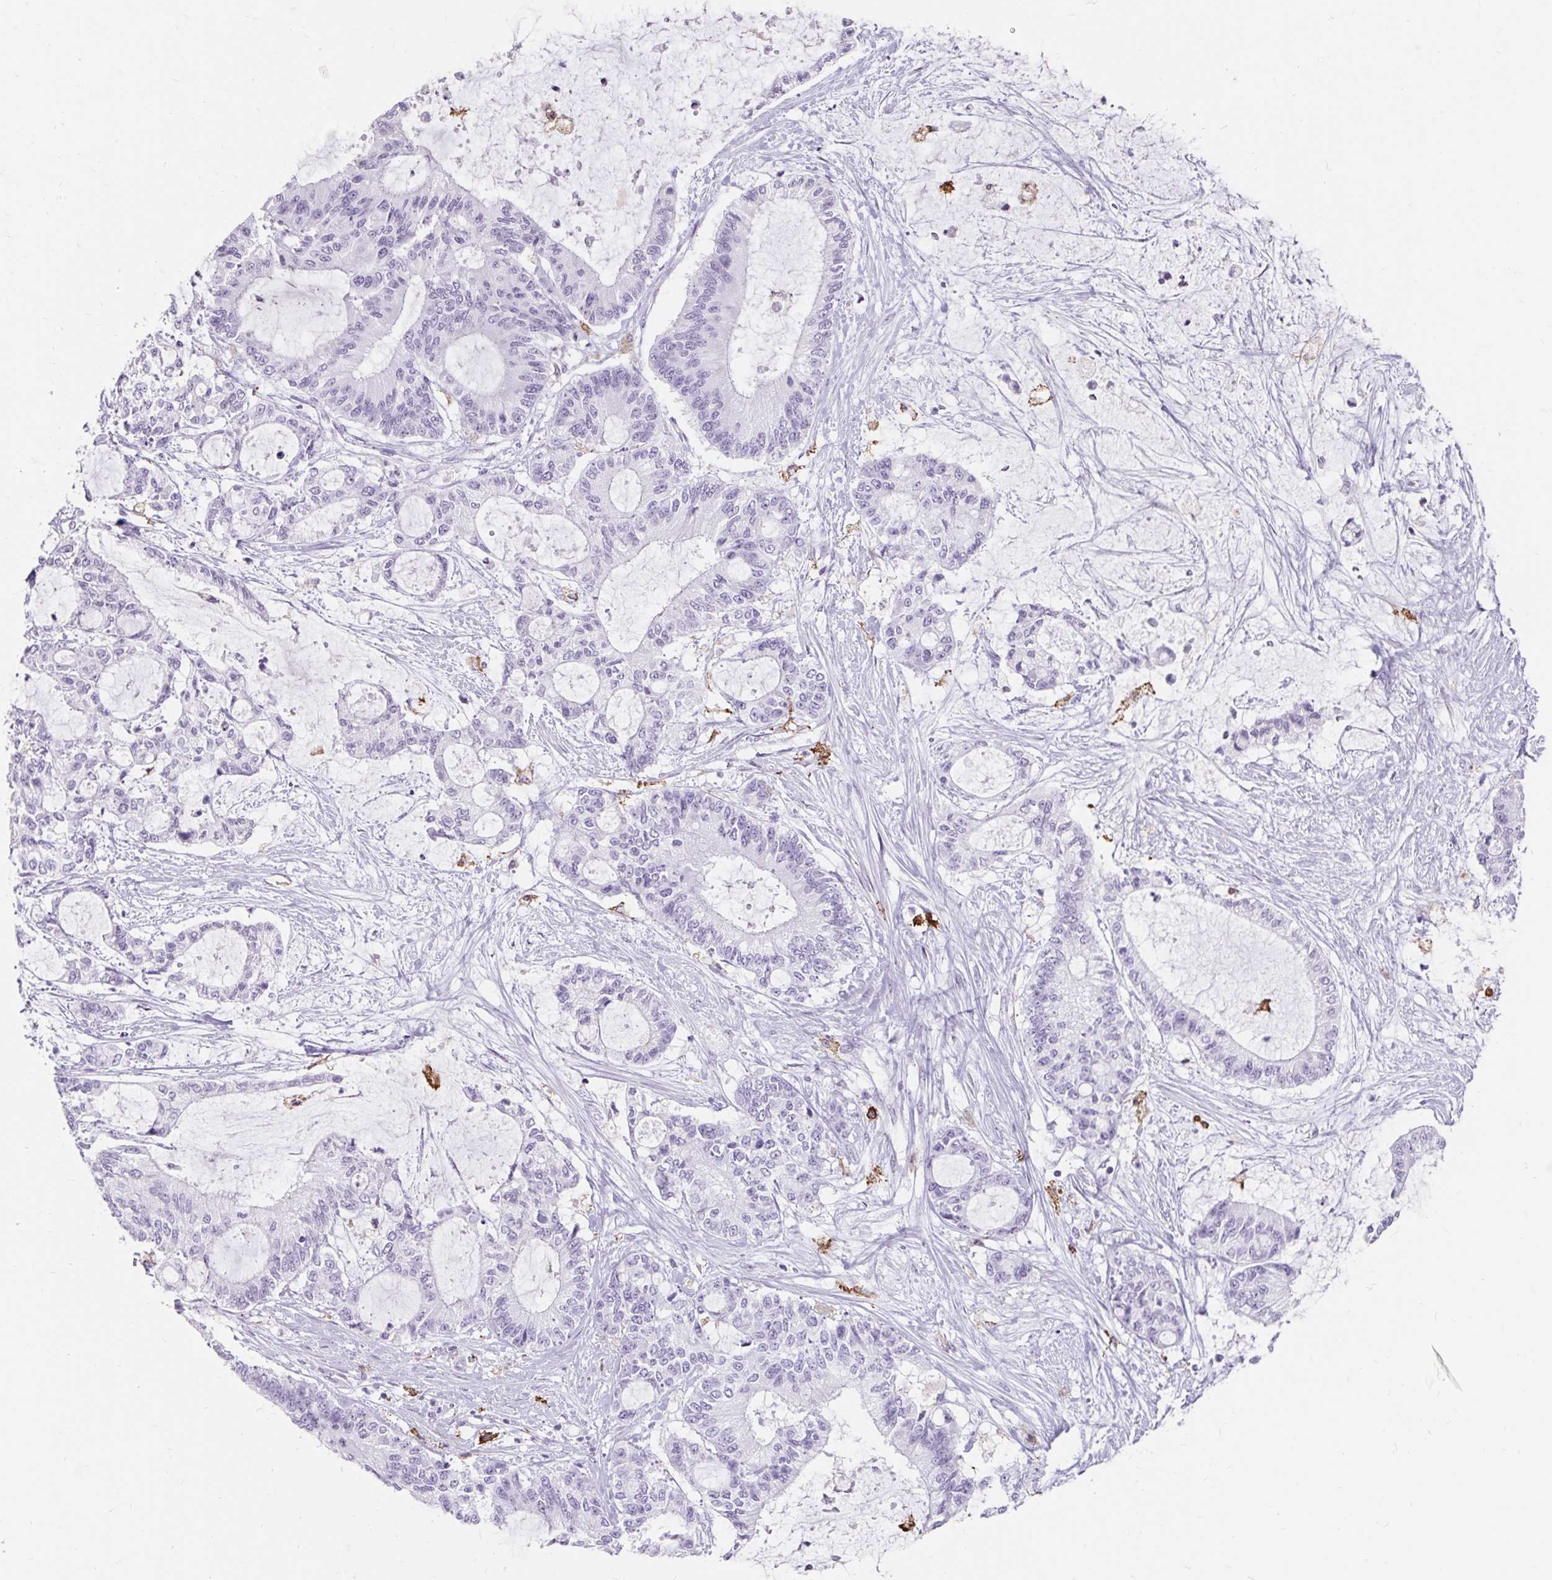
{"staining": {"intensity": "negative", "quantity": "none", "location": "none"}, "tissue": "liver cancer", "cell_type": "Tumor cells", "image_type": "cancer", "snomed": [{"axis": "morphology", "description": "Normal tissue, NOS"}, {"axis": "morphology", "description": "Cholangiocarcinoma"}, {"axis": "topography", "description": "Liver"}, {"axis": "topography", "description": "Peripheral nerve tissue"}], "caption": "This is an immunohistochemistry (IHC) histopathology image of cholangiocarcinoma (liver). There is no staining in tumor cells.", "gene": "CD163", "patient": {"sex": "female", "age": 73}}